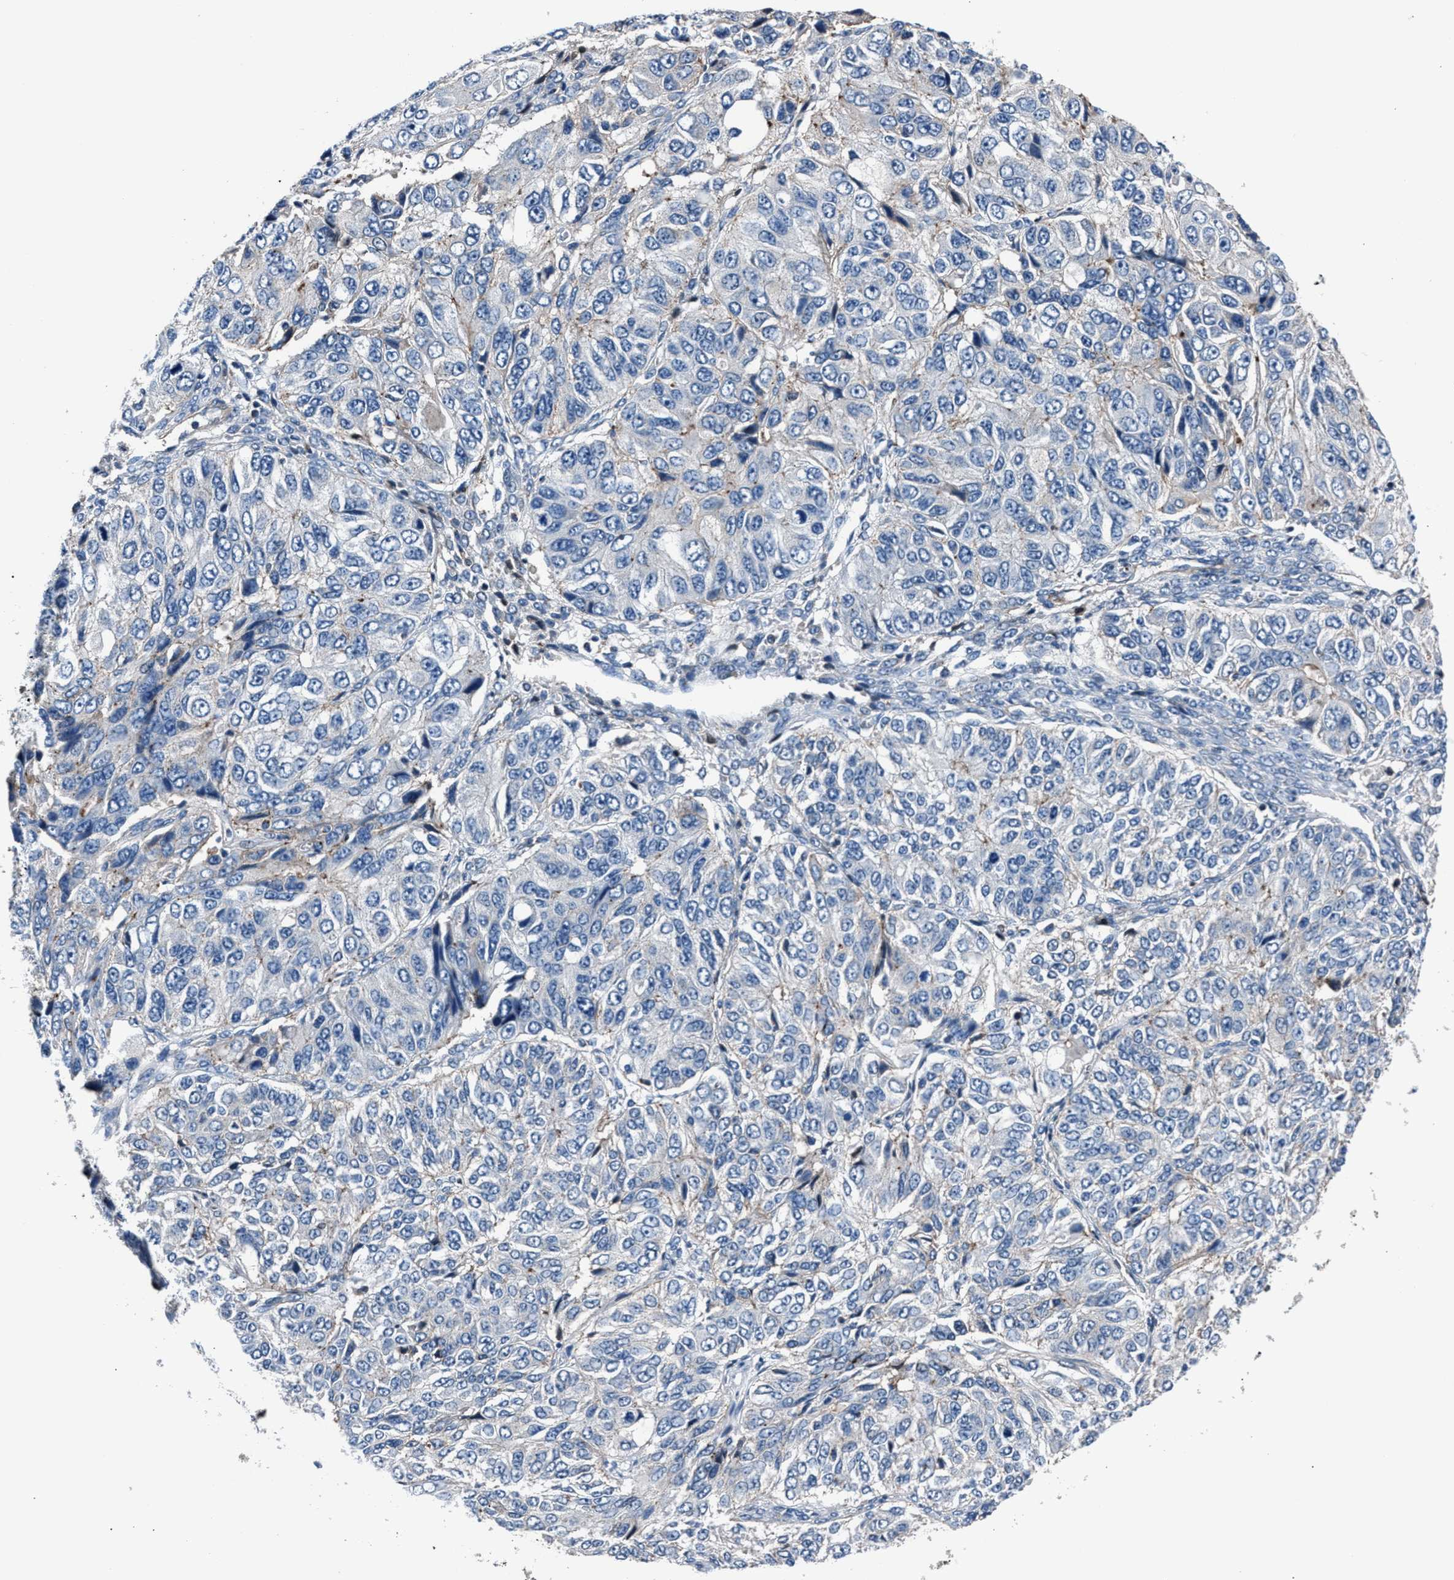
{"staining": {"intensity": "negative", "quantity": "none", "location": "none"}, "tissue": "ovarian cancer", "cell_type": "Tumor cells", "image_type": "cancer", "snomed": [{"axis": "morphology", "description": "Carcinoma, endometroid"}, {"axis": "topography", "description": "Ovary"}], "caption": "Immunohistochemical staining of ovarian endometroid carcinoma demonstrates no significant positivity in tumor cells. (Stains: DAB immunohistochemistry with hematoxylin counter stain, Microscopy: brightfield microscopy at high magnification).", "gene": "MFSD11", "patient": {"sex": "female", "age": 51}}